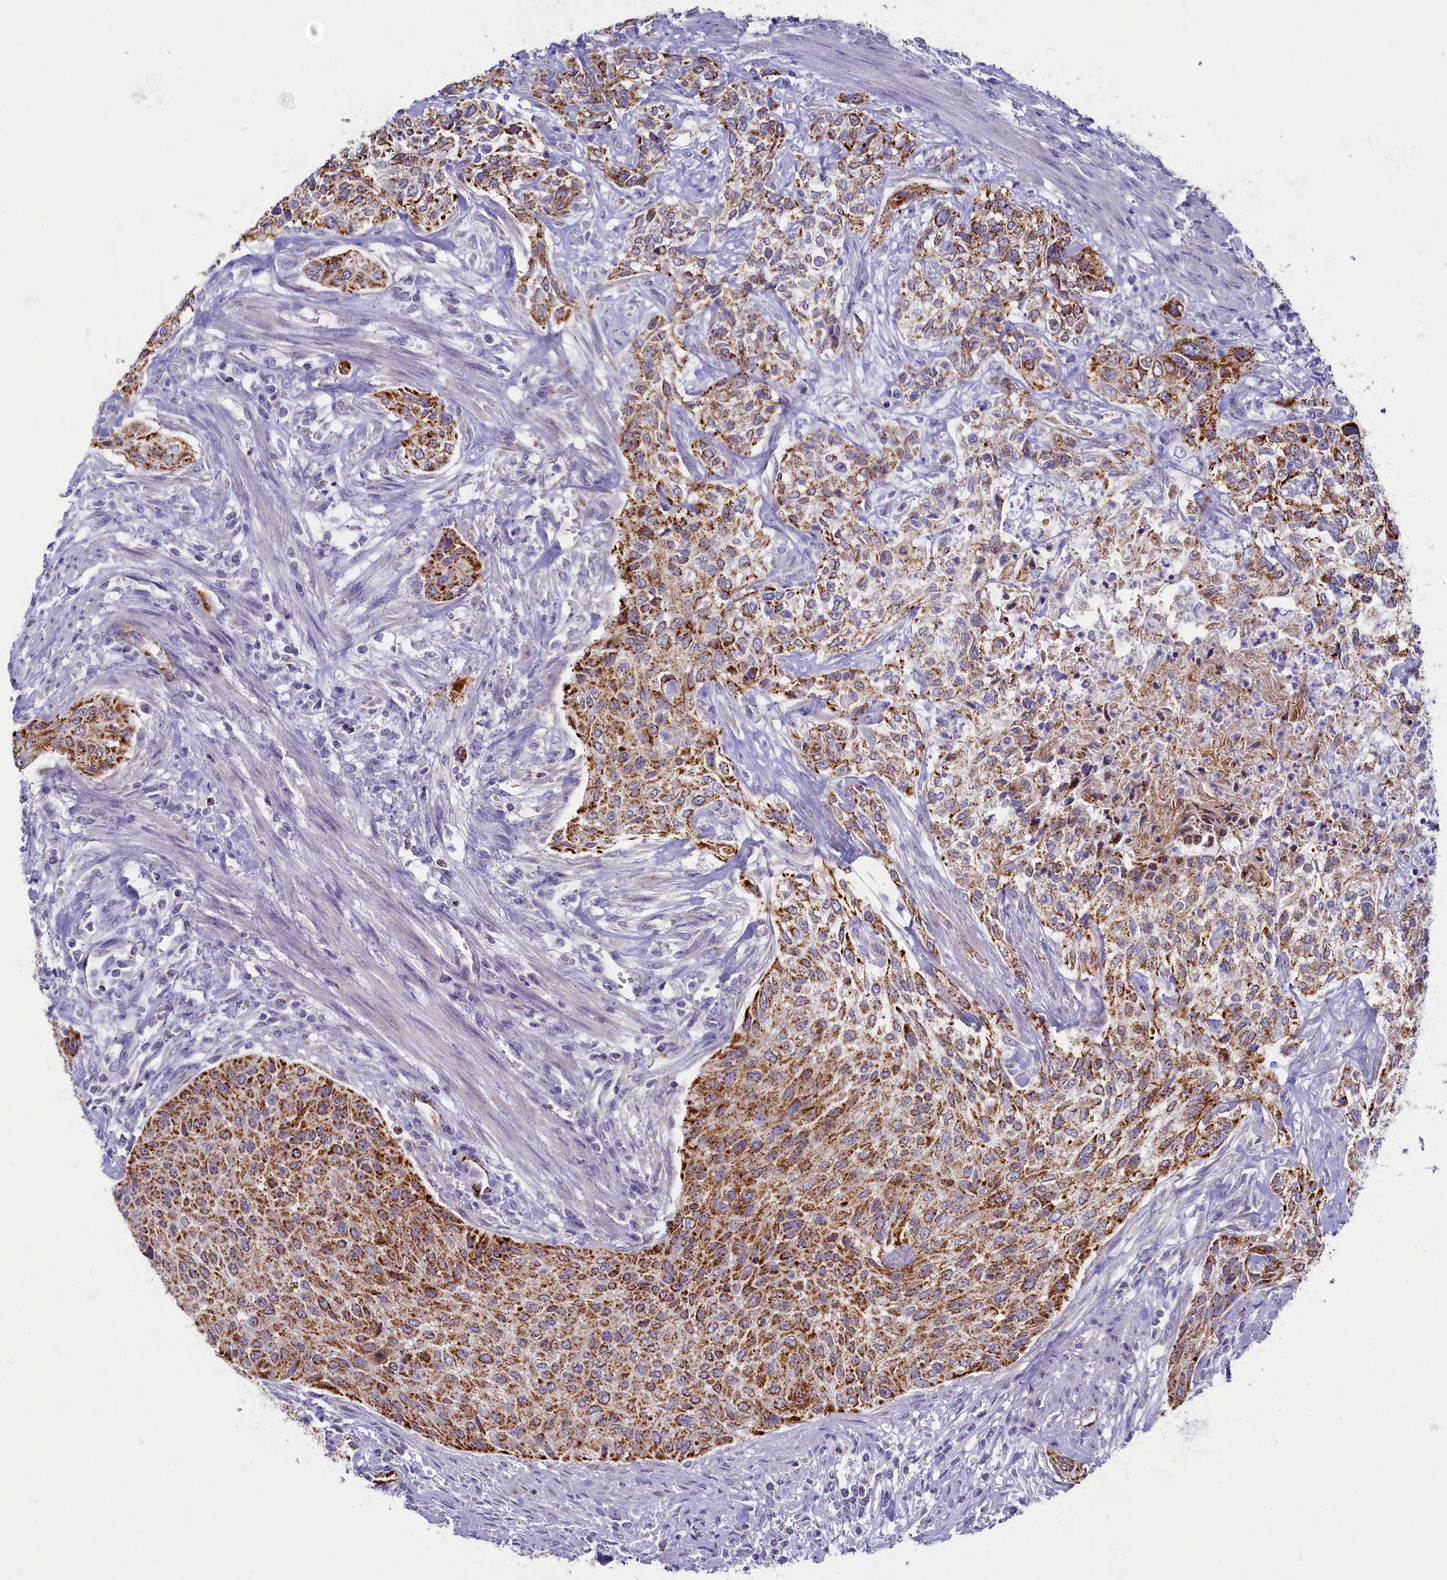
{"staining": {"intensity": "moderate", "quantity": ">75%", "location": "cytoplasmic/membranous"}, "tissue": "urothelial cancer", "cell_type": "Tumor cells", "image_type": "cancer", "snomed": [{"axis": "morphology", "description": "Normal tissue, NOS"}, {"axis": "morphology", "description": "Urothelial carcinoma, NOS"}, {"axis": "topography", "description": "Urinary bladder"}, {"axis": "topography", "description": "Peripheral nerve tissue"}], "caption": "The photomicrograph exhibits staining of urothelial cancer, revealing moderate cytoplasmic/membranous protein staining (brown color) within tumor cells.", "gene": "OCIAD2", "patient": {"sex": "male", "age": 35}}